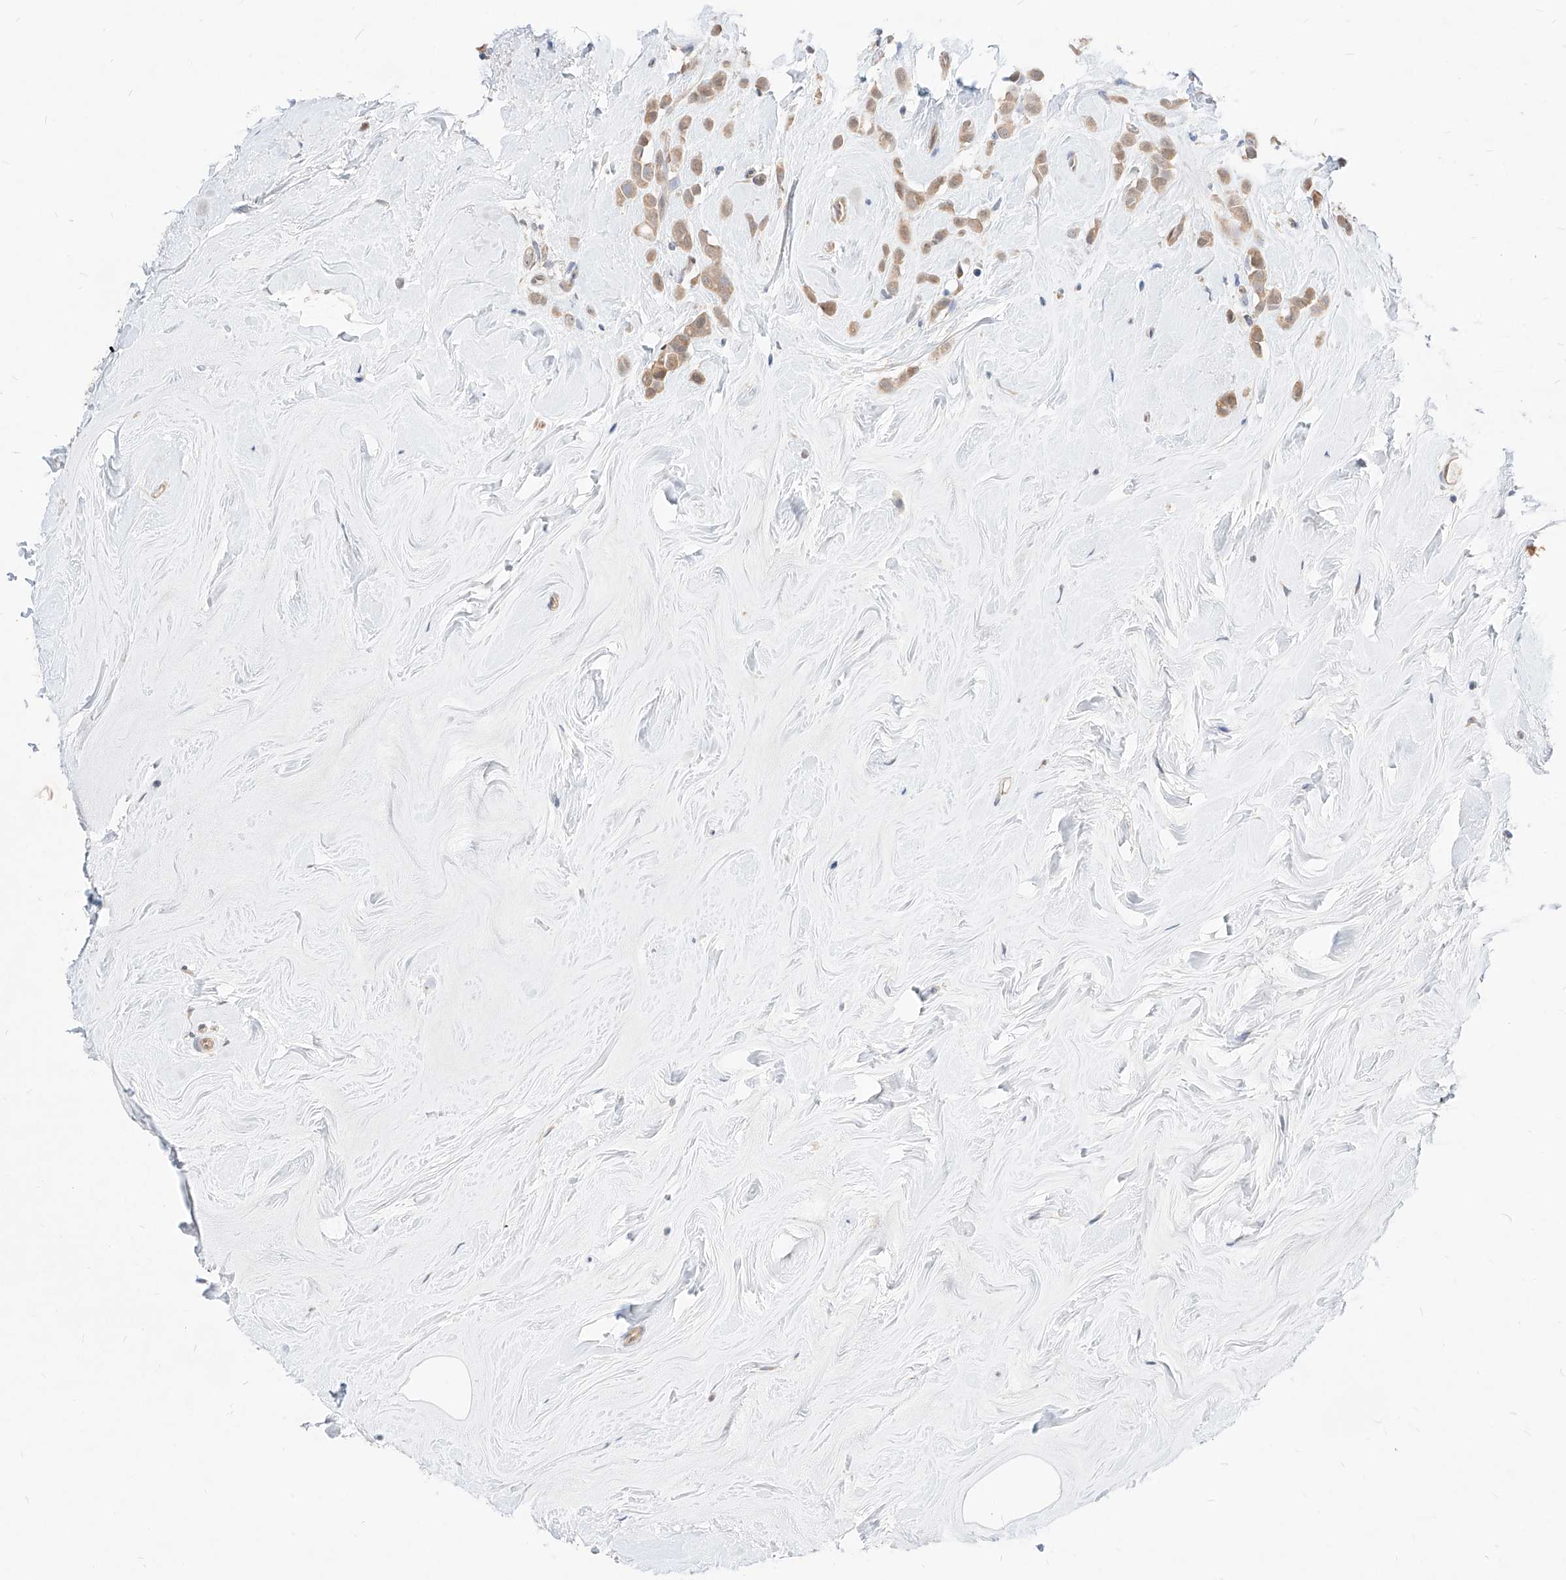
{"staining": {"intensity": "weak", "quantity": ">75%", "location": "cytoplasmic/membranous"}, "tissue": "breast cancer", "cell_type": "Tumor cells", "image_type": "cancer", "snomed": [{"axis": "morphology", "description": "Lobular carcinoma"}, {"axis": "topography", "description": "Breast"}], "caption": "Immunohistochemistry of human lobular carcinoma (breast) displays low levels of weak cytoplasmic/membranous staining in about >75% of tumor cells.", "gene": "TSNAX", "patient": {"sex": "female", "age": 47}}